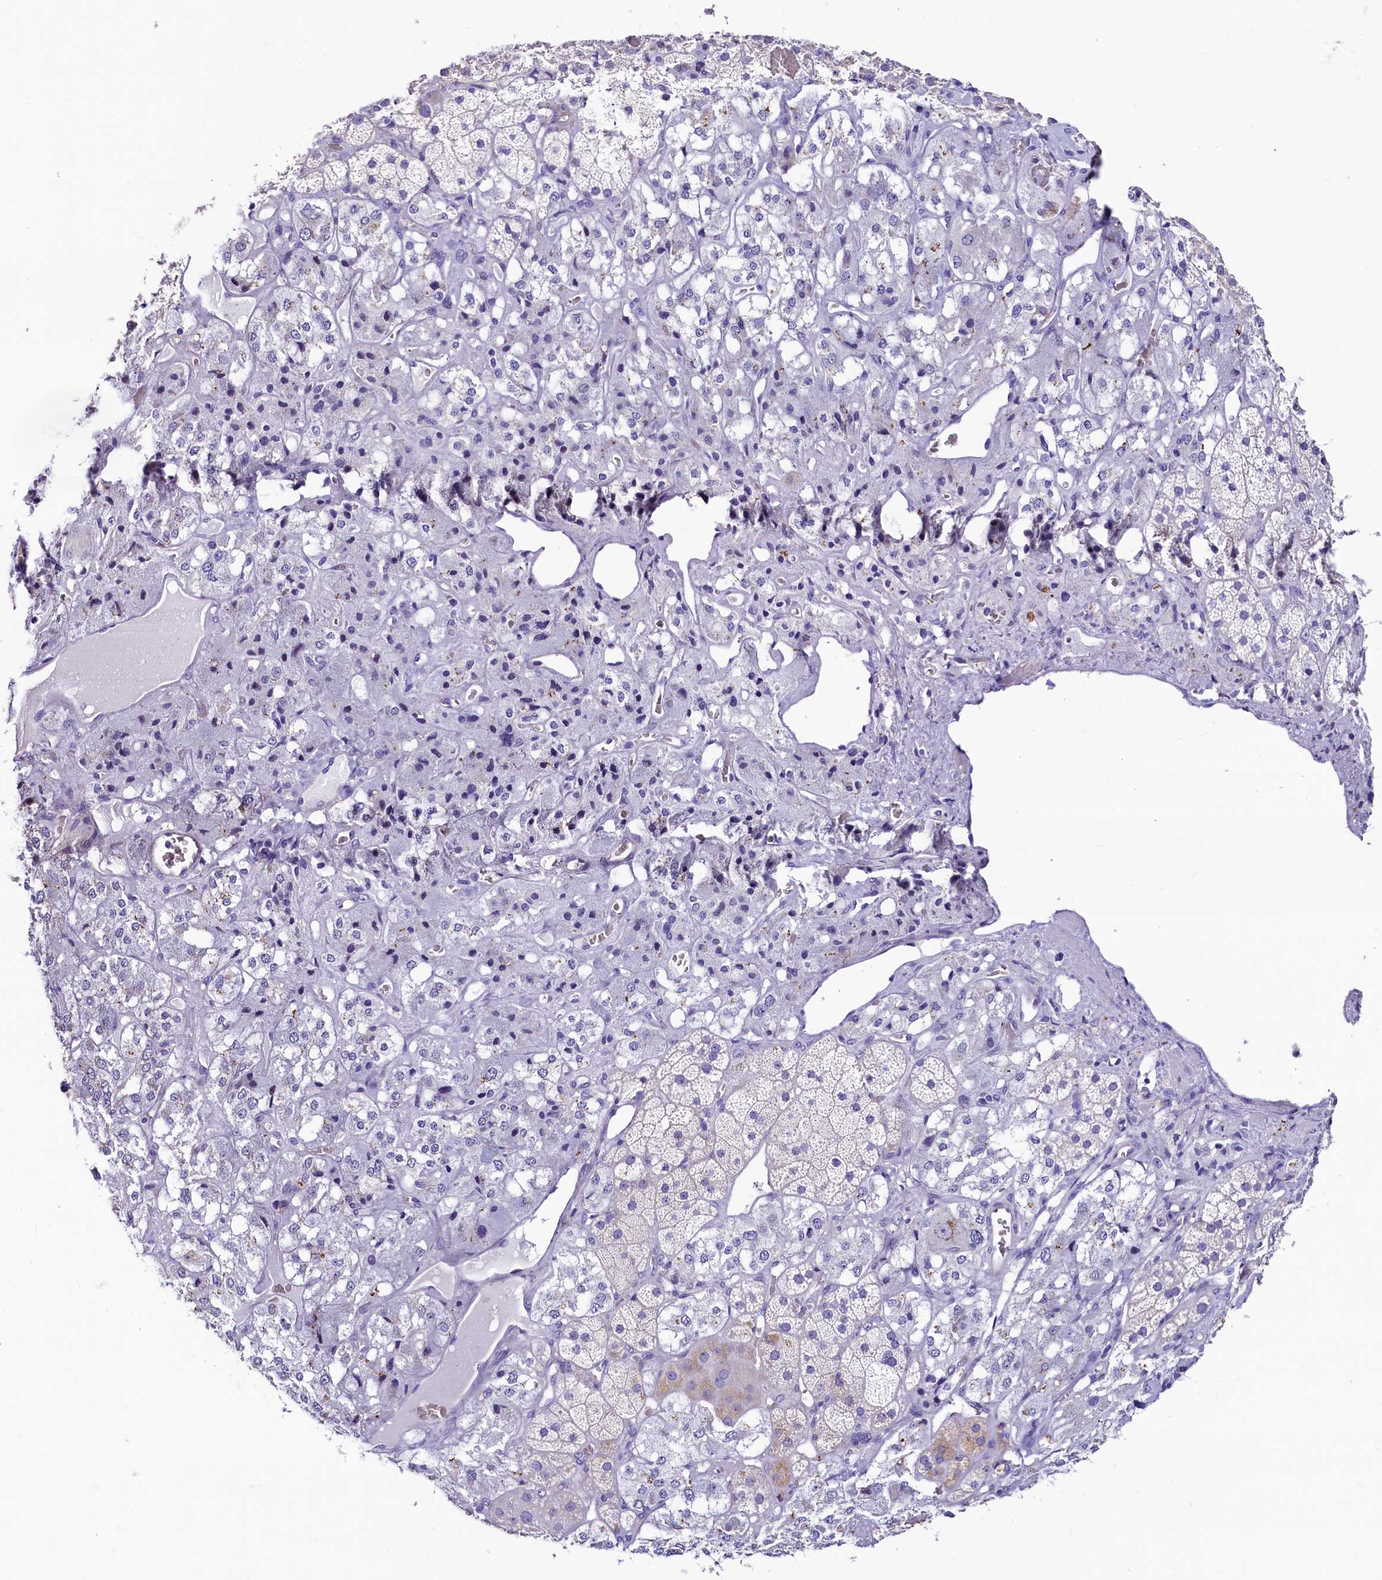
{"staining": {"intensity": "negative", "quantity": "none", "location": "none"}, "tissue": "adrenal gland", "cell_type": "Glandular cells", "image_type": "normal", "snomed": [{"axis": "morphology", "description": "Normal tissue, NOS"}, {"axis": "topography", "description": "Adrenal gland"}], "caption": "Immunohistochemistry histopathology image of unremarkable adrenal gland: human adrenal gland stained with DAB (3,3'-diaminobenzidine) demonstrates no significant protein staining in glandular cells.", "gene": "RBP3", "patient": {"sex": "male", "age": 57}}